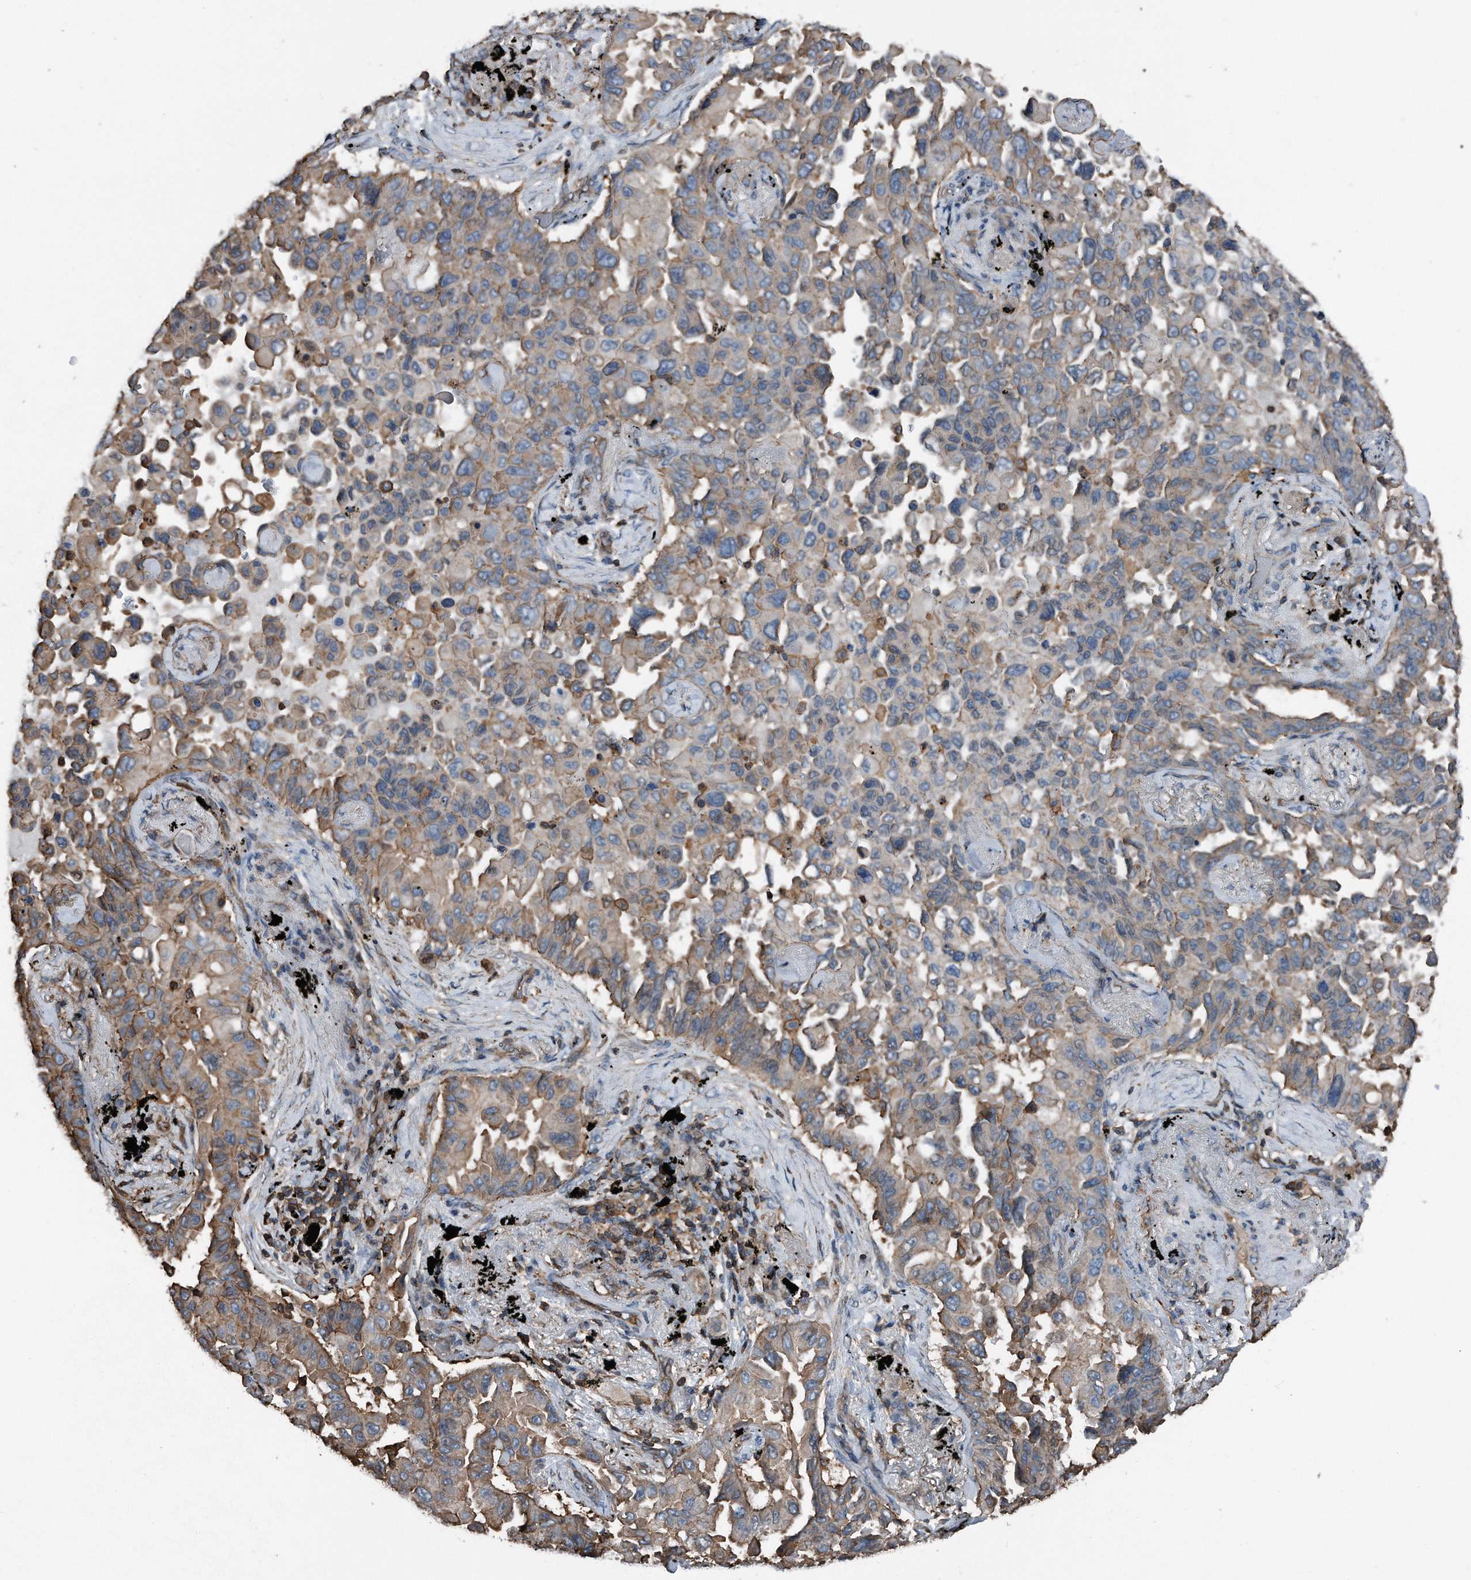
{"staining": {"intensity": "moderate", "quantity": ">75%", "location": "cytoplasmic/membranous"}, "tissue": "lung cancer", "cell_type": "Tumor cells", "image_type": "cancer", "snomed": [{"axis": "morphology", "description": "Adenocarcinoma, NOS"}, {"axis": "topography", "description": "Lung"}], "caption": "An image showing moderate cytoplasmic/membranous positivity in approximately >75% of tumor cells in lung cancer, as visualized by brown immunohistochemical staining.", "gene": "RSPO3", "patient": {"sex": "female", "age": 67}}